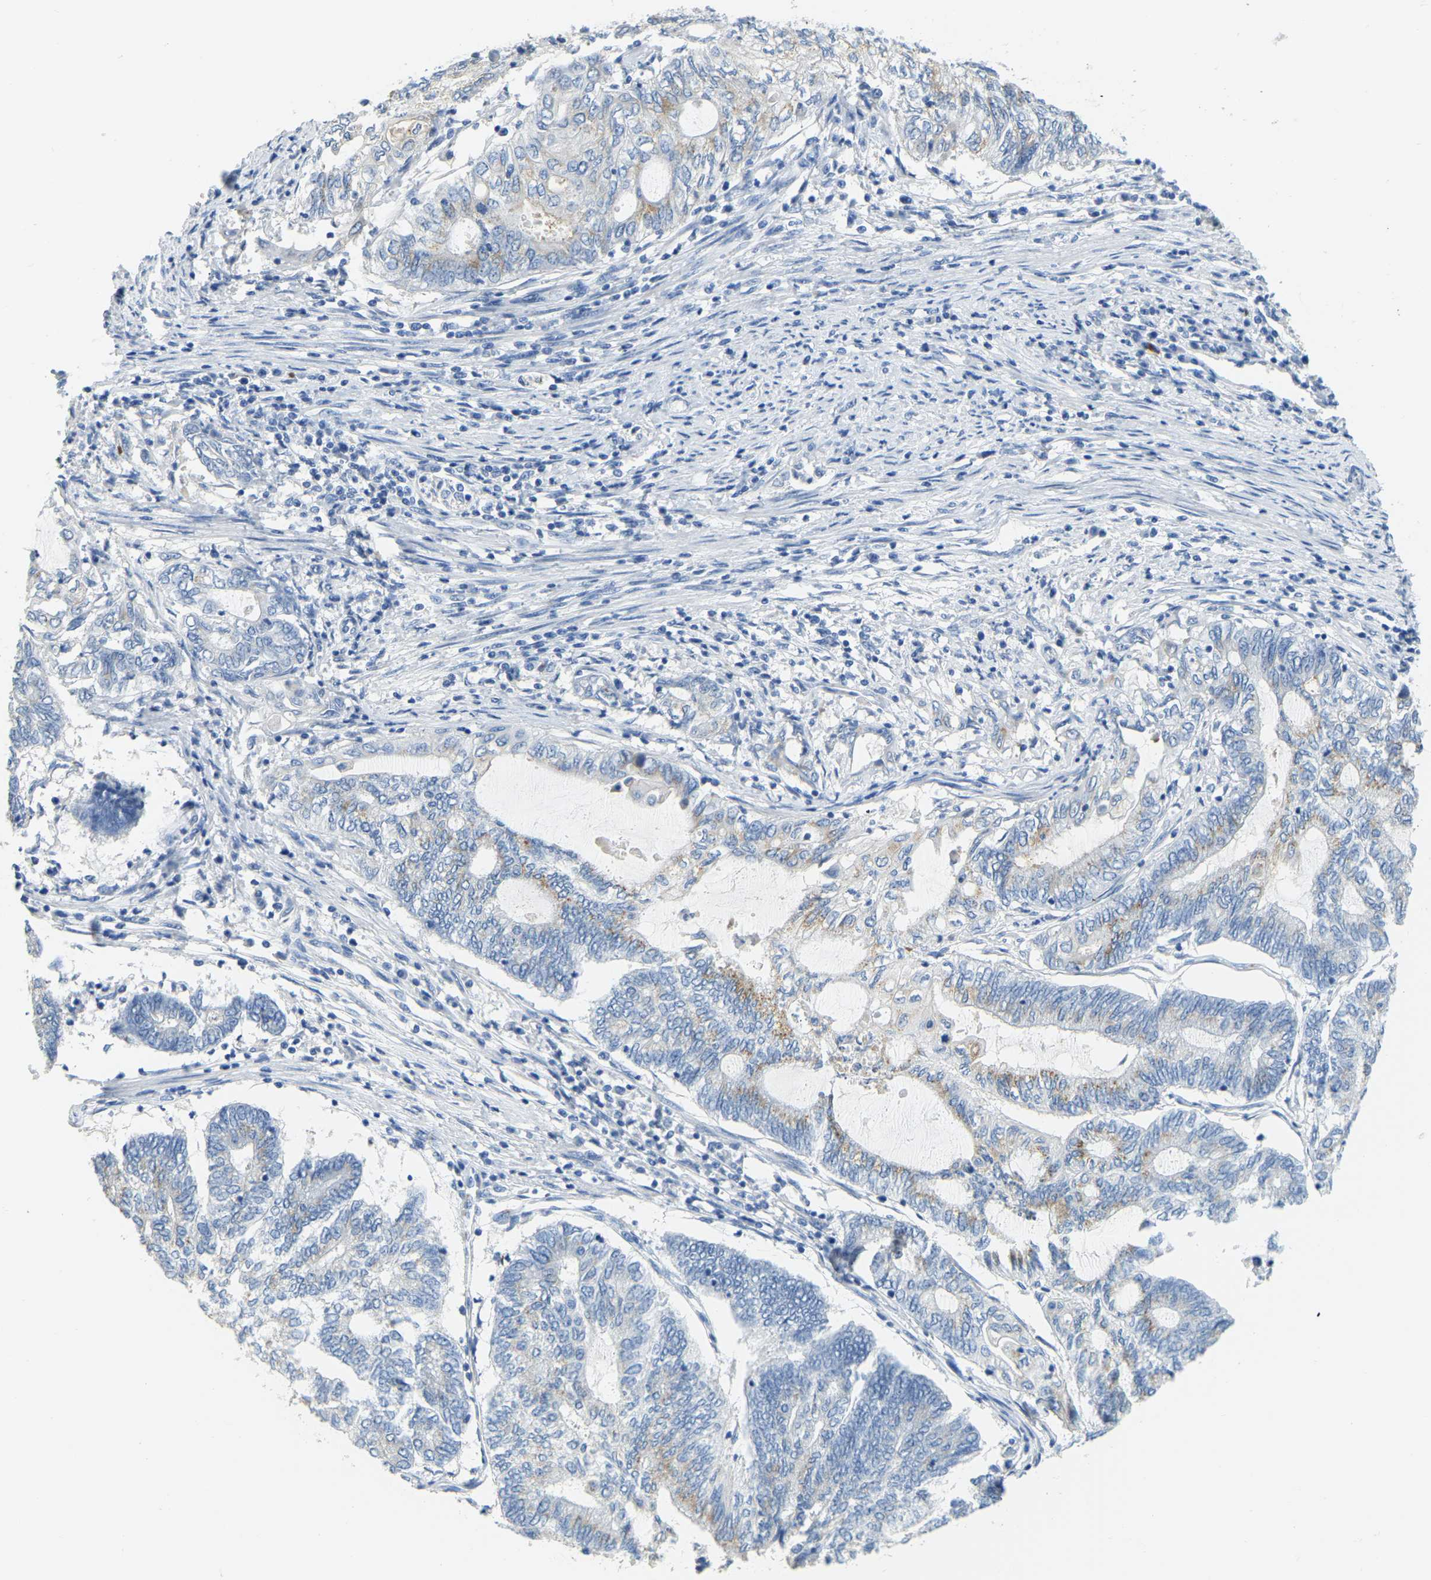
{"staining": {"intensity": "weak", "quantity": "<25%", "location": "cytoplasmic/membranous"}, "tissue": "endometrial cancer", "cell_type": "Tumor cells", "image_type": "cancer", "snomed": [{"axis": "morphology", "description": "Adenocarcinoma, NOS"}, {"axis": "topography", "description": "Uterus"}, {"axis": "topography", "description": "Endometrium"}], "caption": "DAB immunohistochemical staining of endometrial cancer (adenocarcinoma) demonstrates no significant staining in tumor cells.", "gene": "FAM174A", "patient": {"sex": "female", "age": 70}}